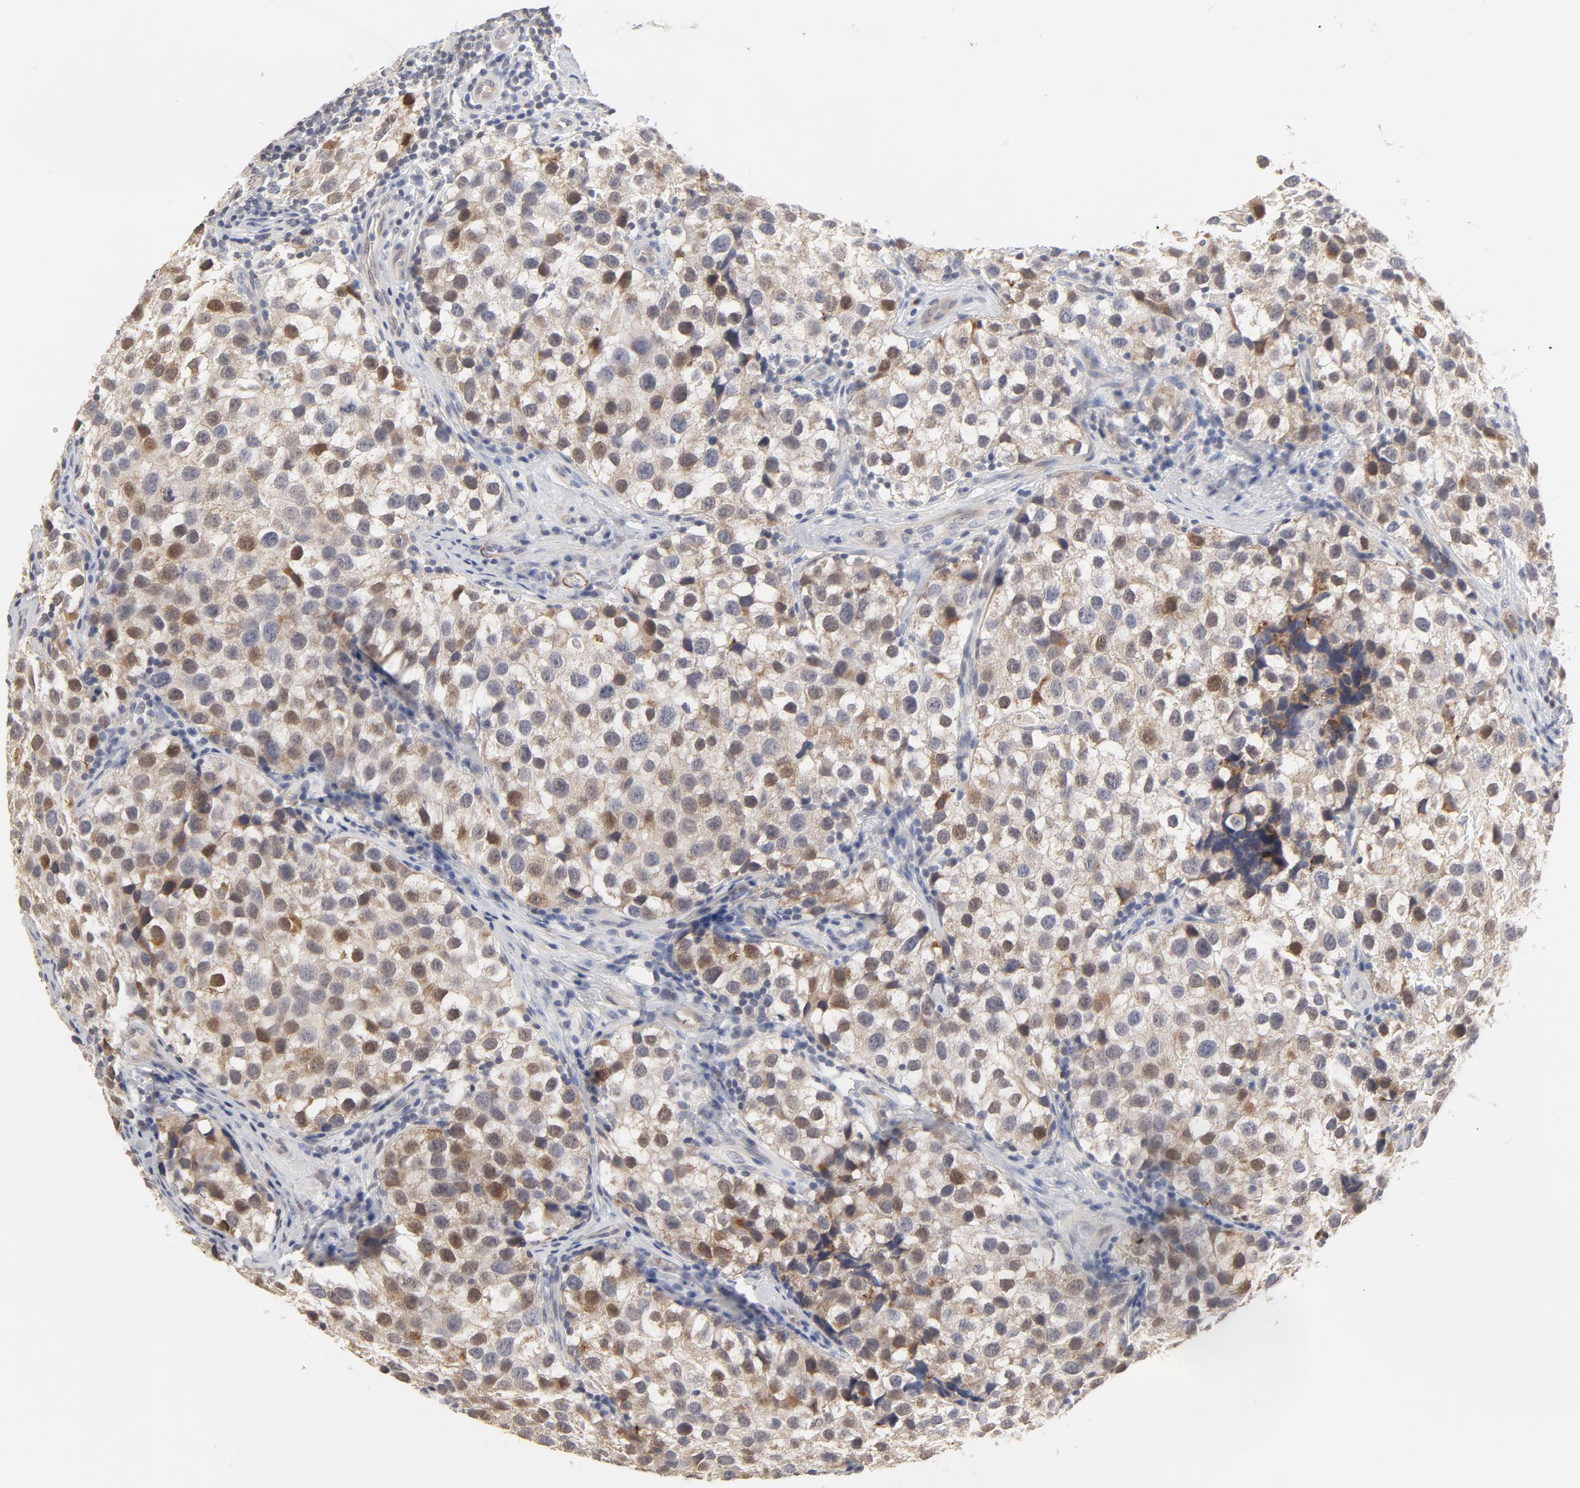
{"staining": {"intensity": "weak", "quantity": "<25%", "location": "nuclear"}, "tissue": "testis cancer", "cell_type": "Tumor cells", "image_type": "cancer", "snomed": [{"axis": "morphology", "description": "Seminoma, NOS"}, {"axis": "topography", "description": "Testis"}], "caption": "Tumor cells are negative for protein expression in human testis cancer (seminoma).", "gene": "MAGED4", "patient": {"sex": "male", "age": 39}}